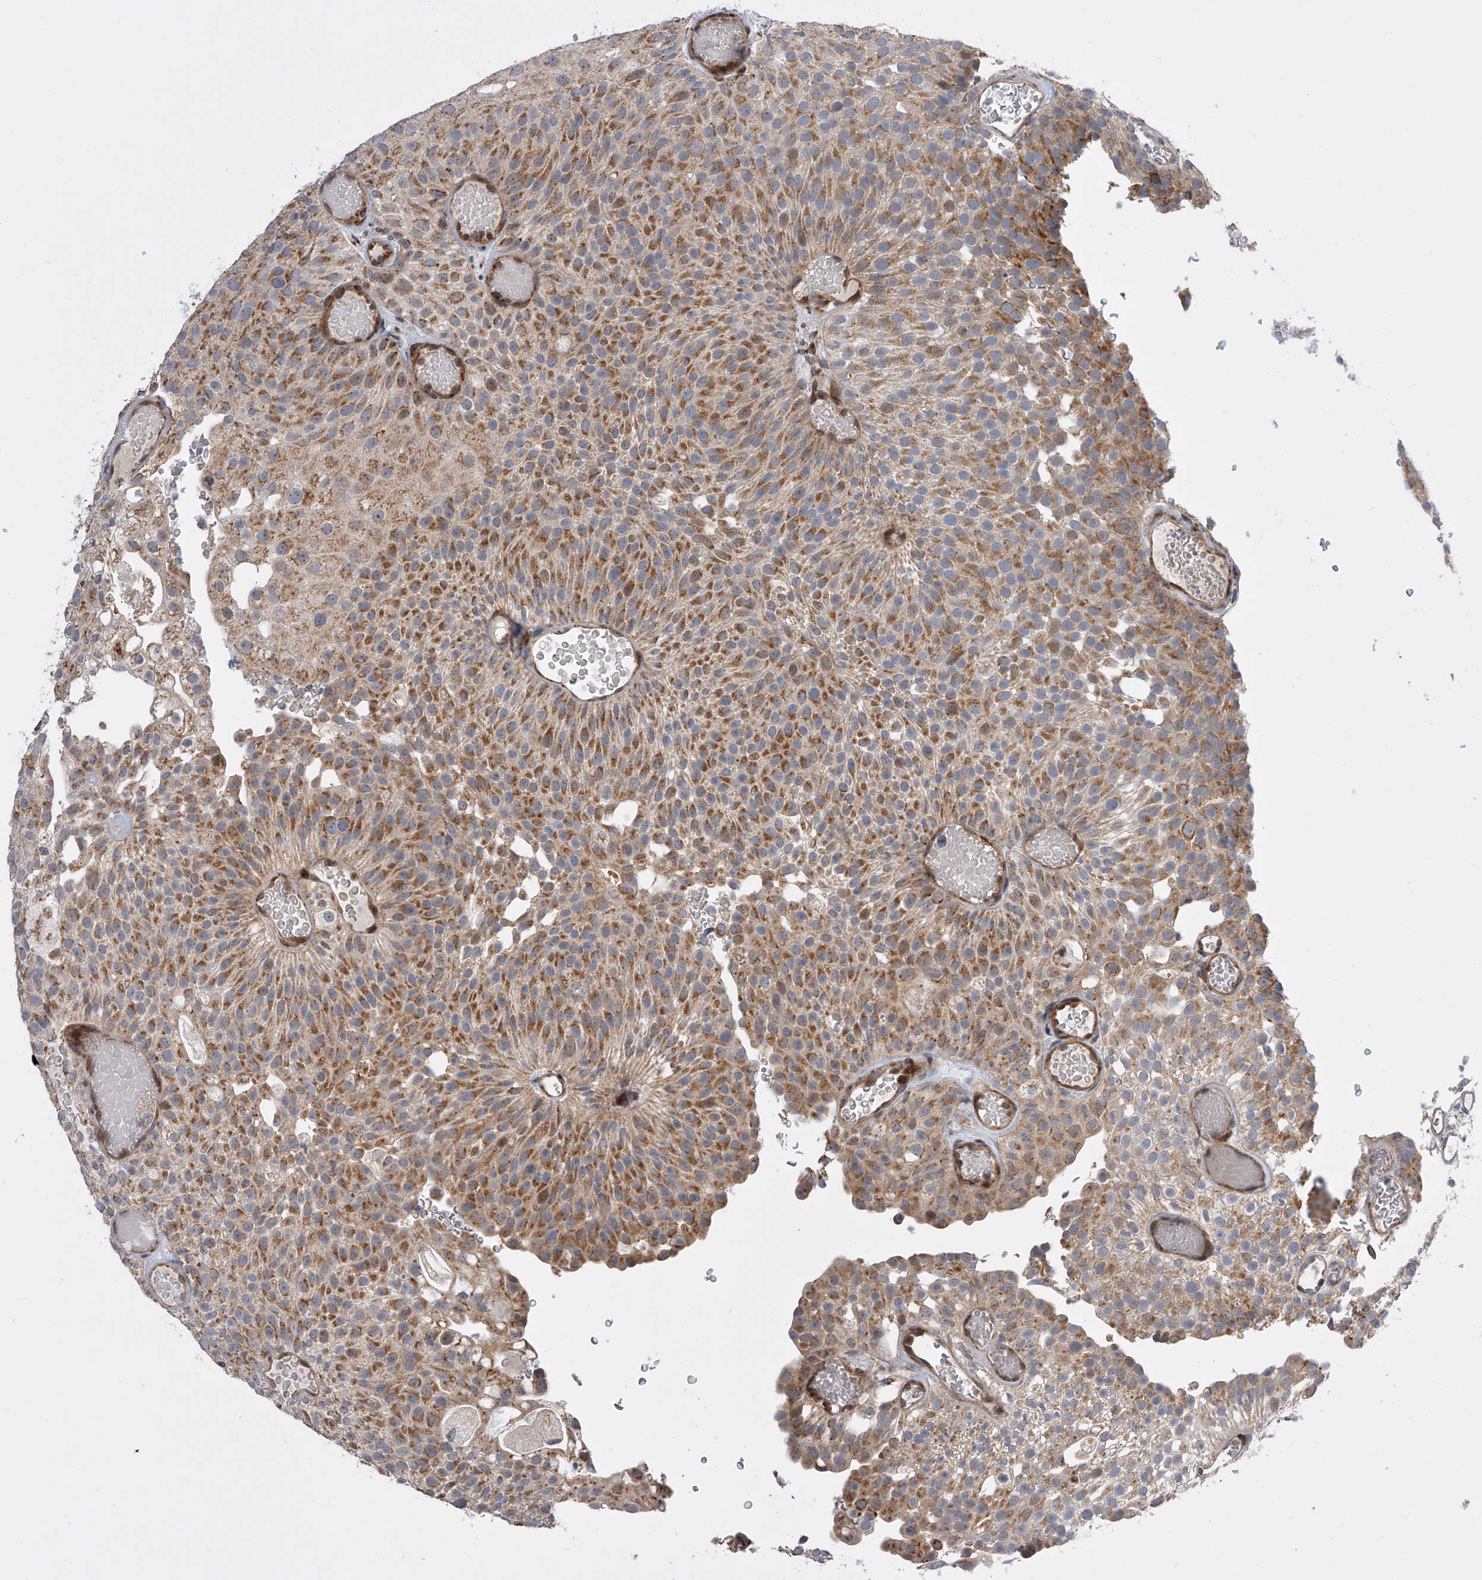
{"staining": {"intensity": "moderate", "quantity": ">75%", "location": "cytoplasmic/membranous"}, "tissue": "urothelial cancer", "cell_type": "Tumor cells", "image_type": "cancer", "snomed": [{"axis": "morphology", "description": "Urothelial carcinoma, Low grade"}, {"axis": "topography", "description": "Urinary bladder"}], "caption": "A medium amount of moderate cytoplasmic/membranous staining is seen in about >75% of tumor cells in urothelial carcinoma (low-grade) tissue.", "gene": "DLGAP2", "patient": {"sex": "male", "age": 78}}